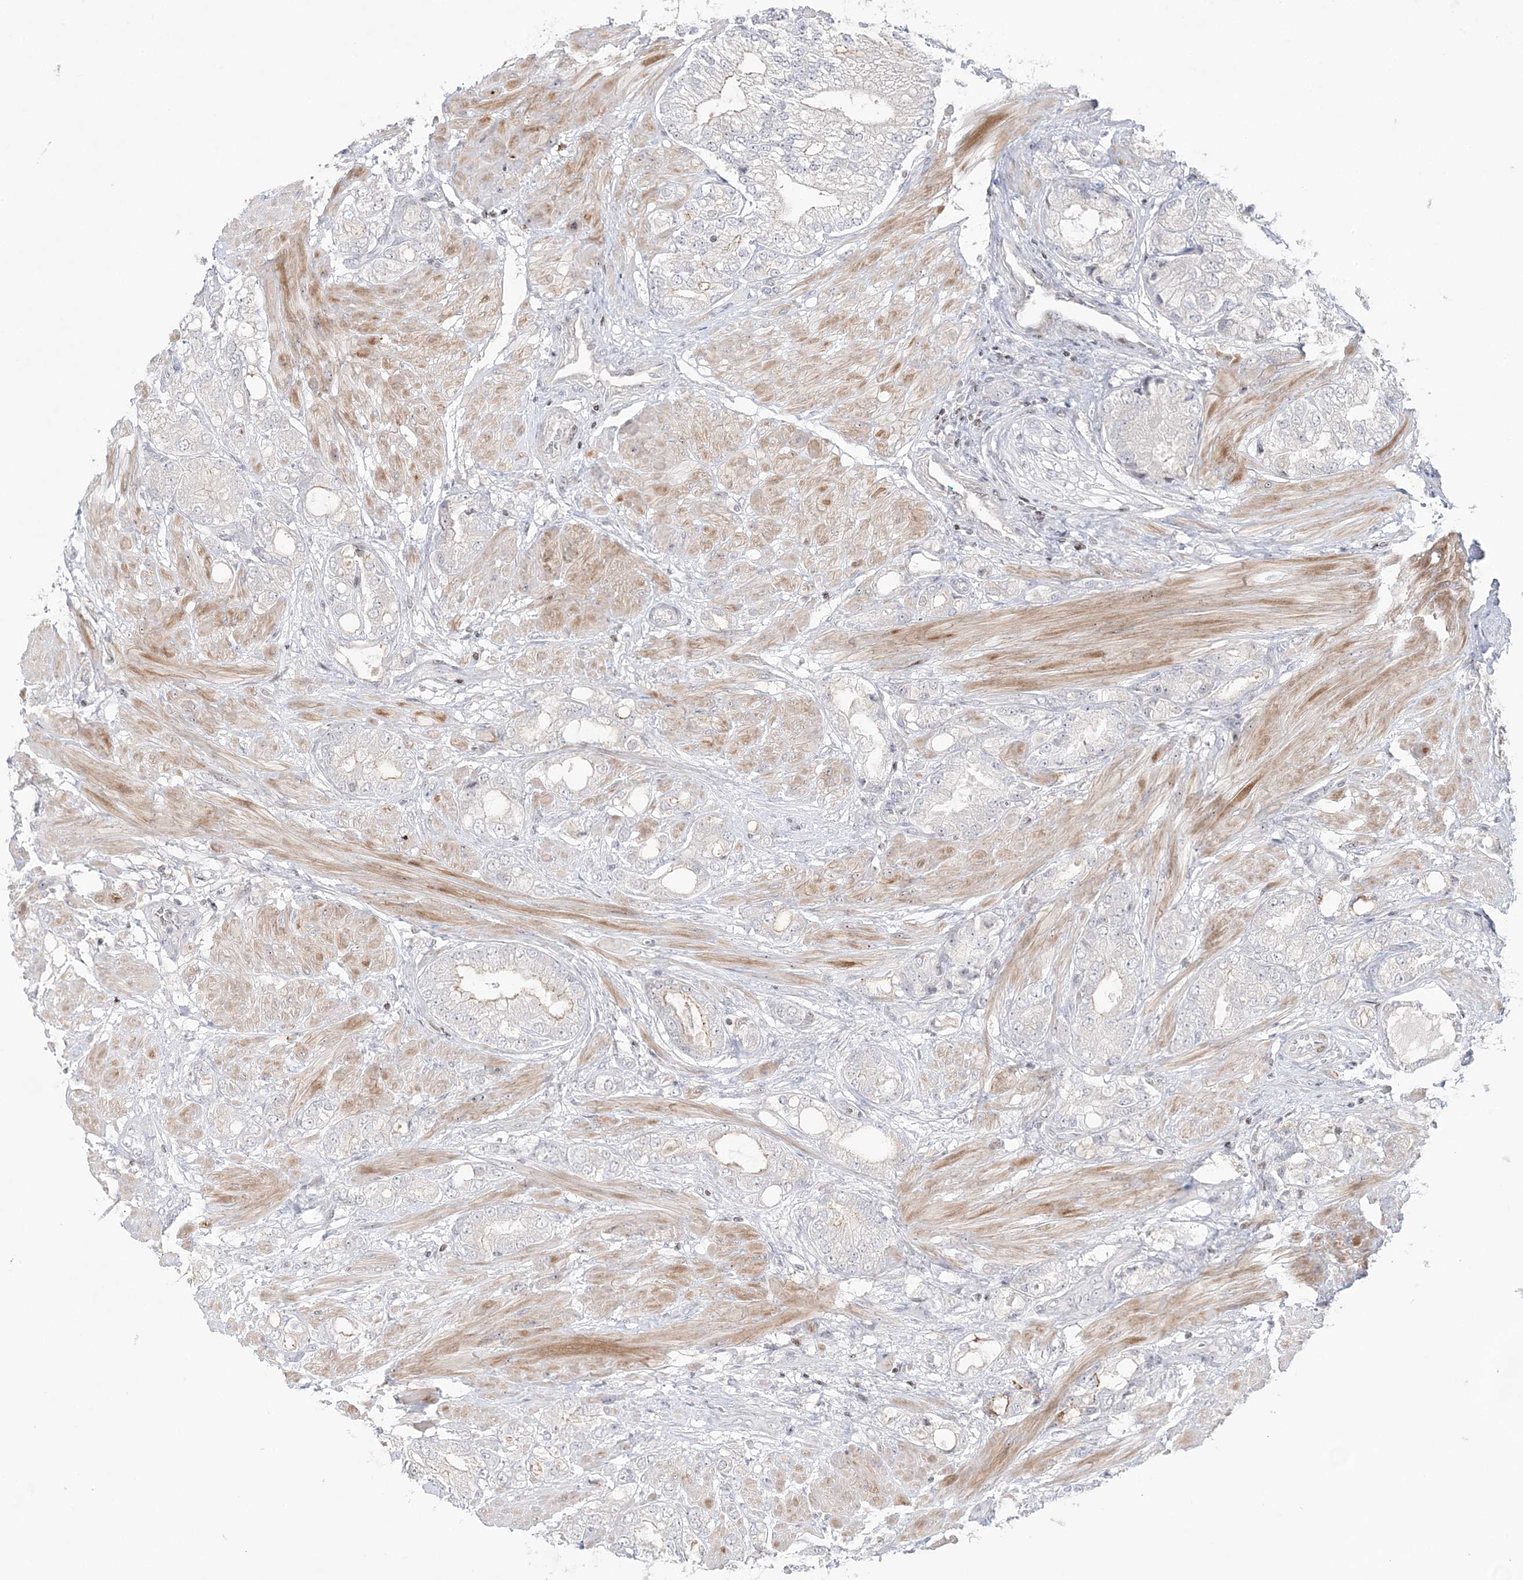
{"staining": {"intensity": "negative", "quantity": "none", "location": "none"}, "tissue": "prostate cancer", "cell_type": "Tumor cells", "image_type": "cancer", "snomed": [{"axis": "morphology", "description": "Adenocarcinoma, High grade"}, {"axis": "topography", "description": "Prostate"}], "caption": "This image is of prostate high-grade adenocarcinoma stained with immunohistochemistry (IHC) to label a protein in brown with the nuclei are counter-stained blue. There is no positivity in tumor cells.", "gene": "SH3BP4", "patient": {"sex": "male", "age": 50}}